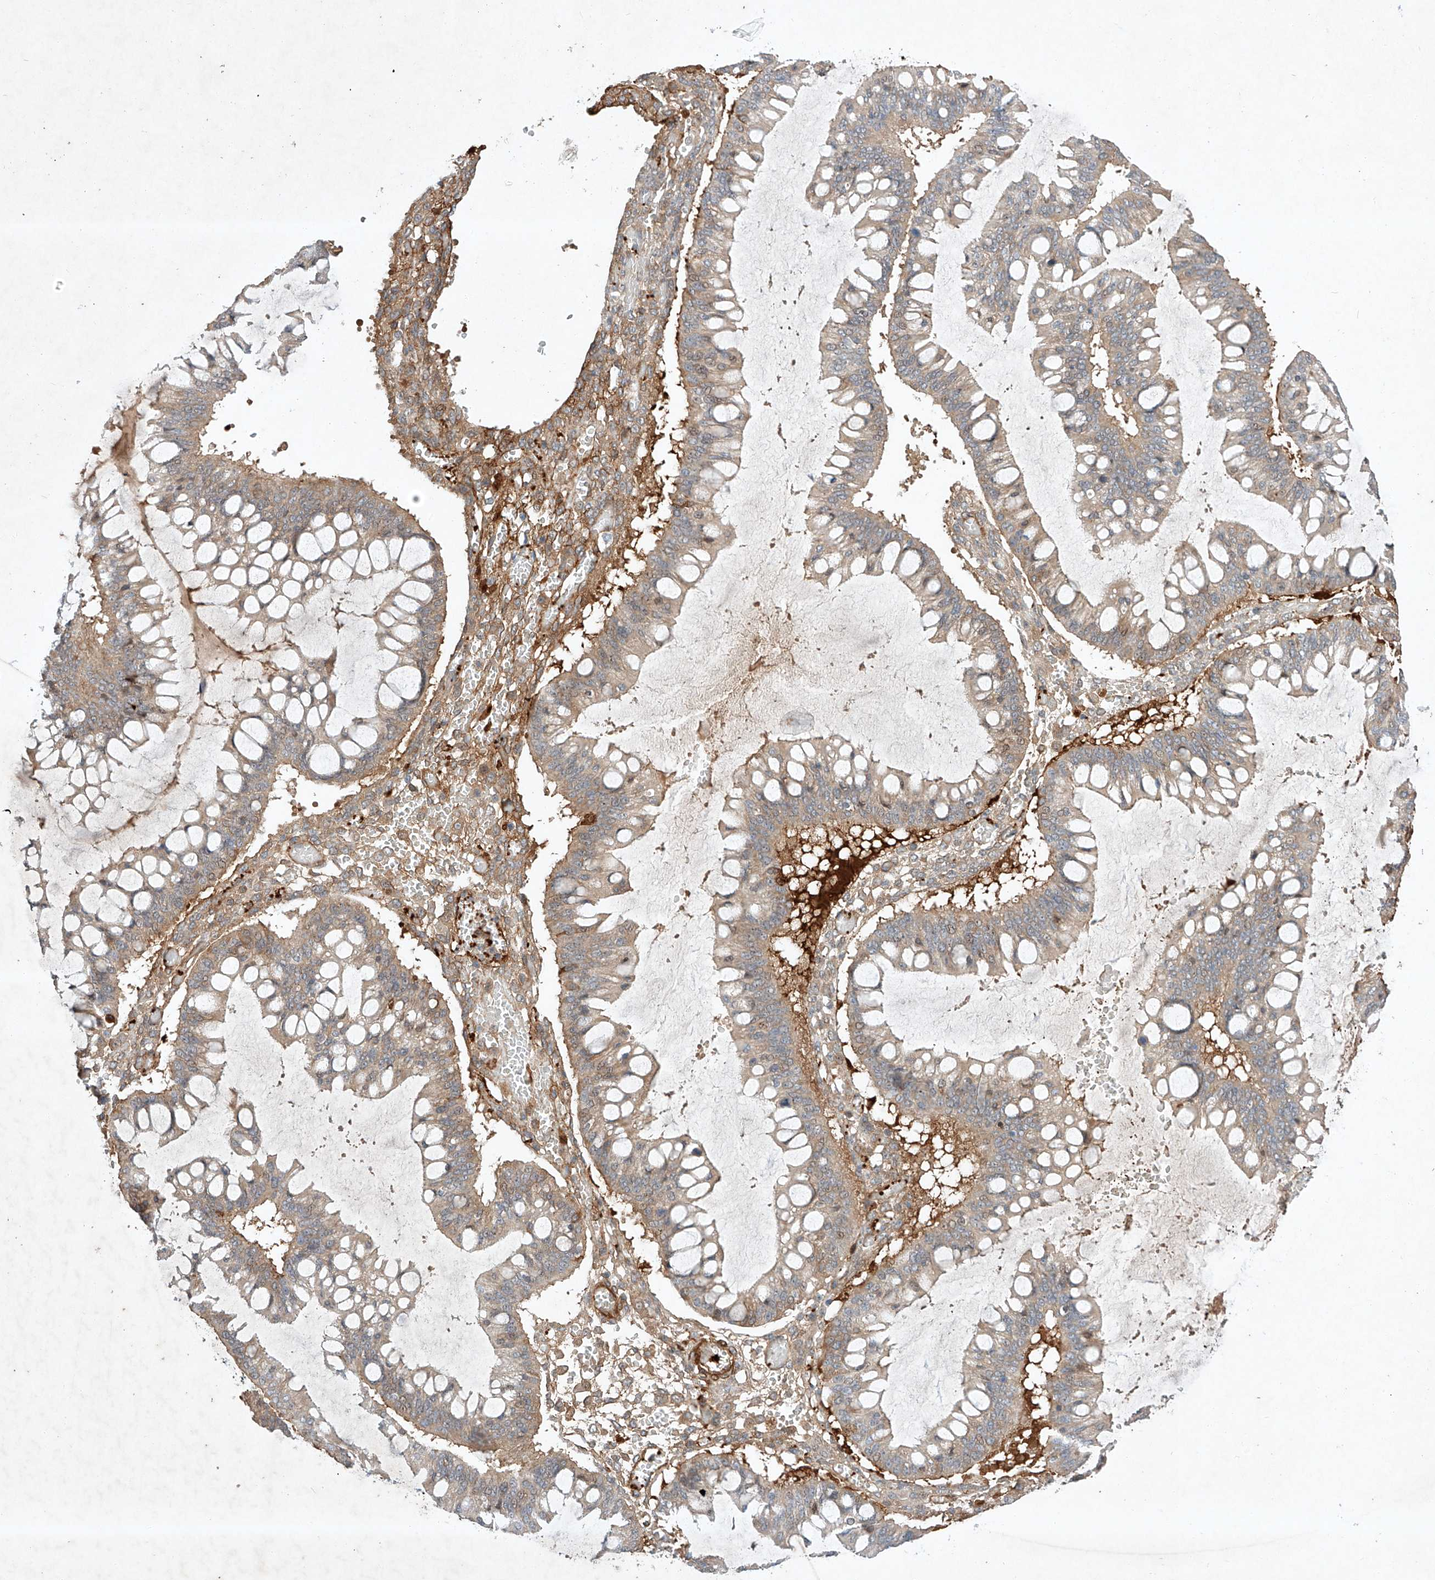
{"staining": {"intensity": "weak", "quantity": "25%-75%", "location": "cytoplasmic/membranous"}, "tissue": "ovarian cancer", "cell_type": "Tumor cells", "image_type": "cancer", "snomed": [{"axis": "morphology", "description": "Cystadenocarcinoma, mucinous, NOS"}, {"axis": "topography", "description": "Ovary"}], "caption": "Protein expression analysis of human mucinous cystadenocarcinoma (ovarian) reveals weak cytoplasmic/membranous positivity in about 25%-75% of tumor cells. (DAB (3,3'-diaminobenzidine) = brown stain, brightfield microscopy at high magnification).", "gene": "ARHGAP33", "patient": {"sex": "female", "age": 73}}